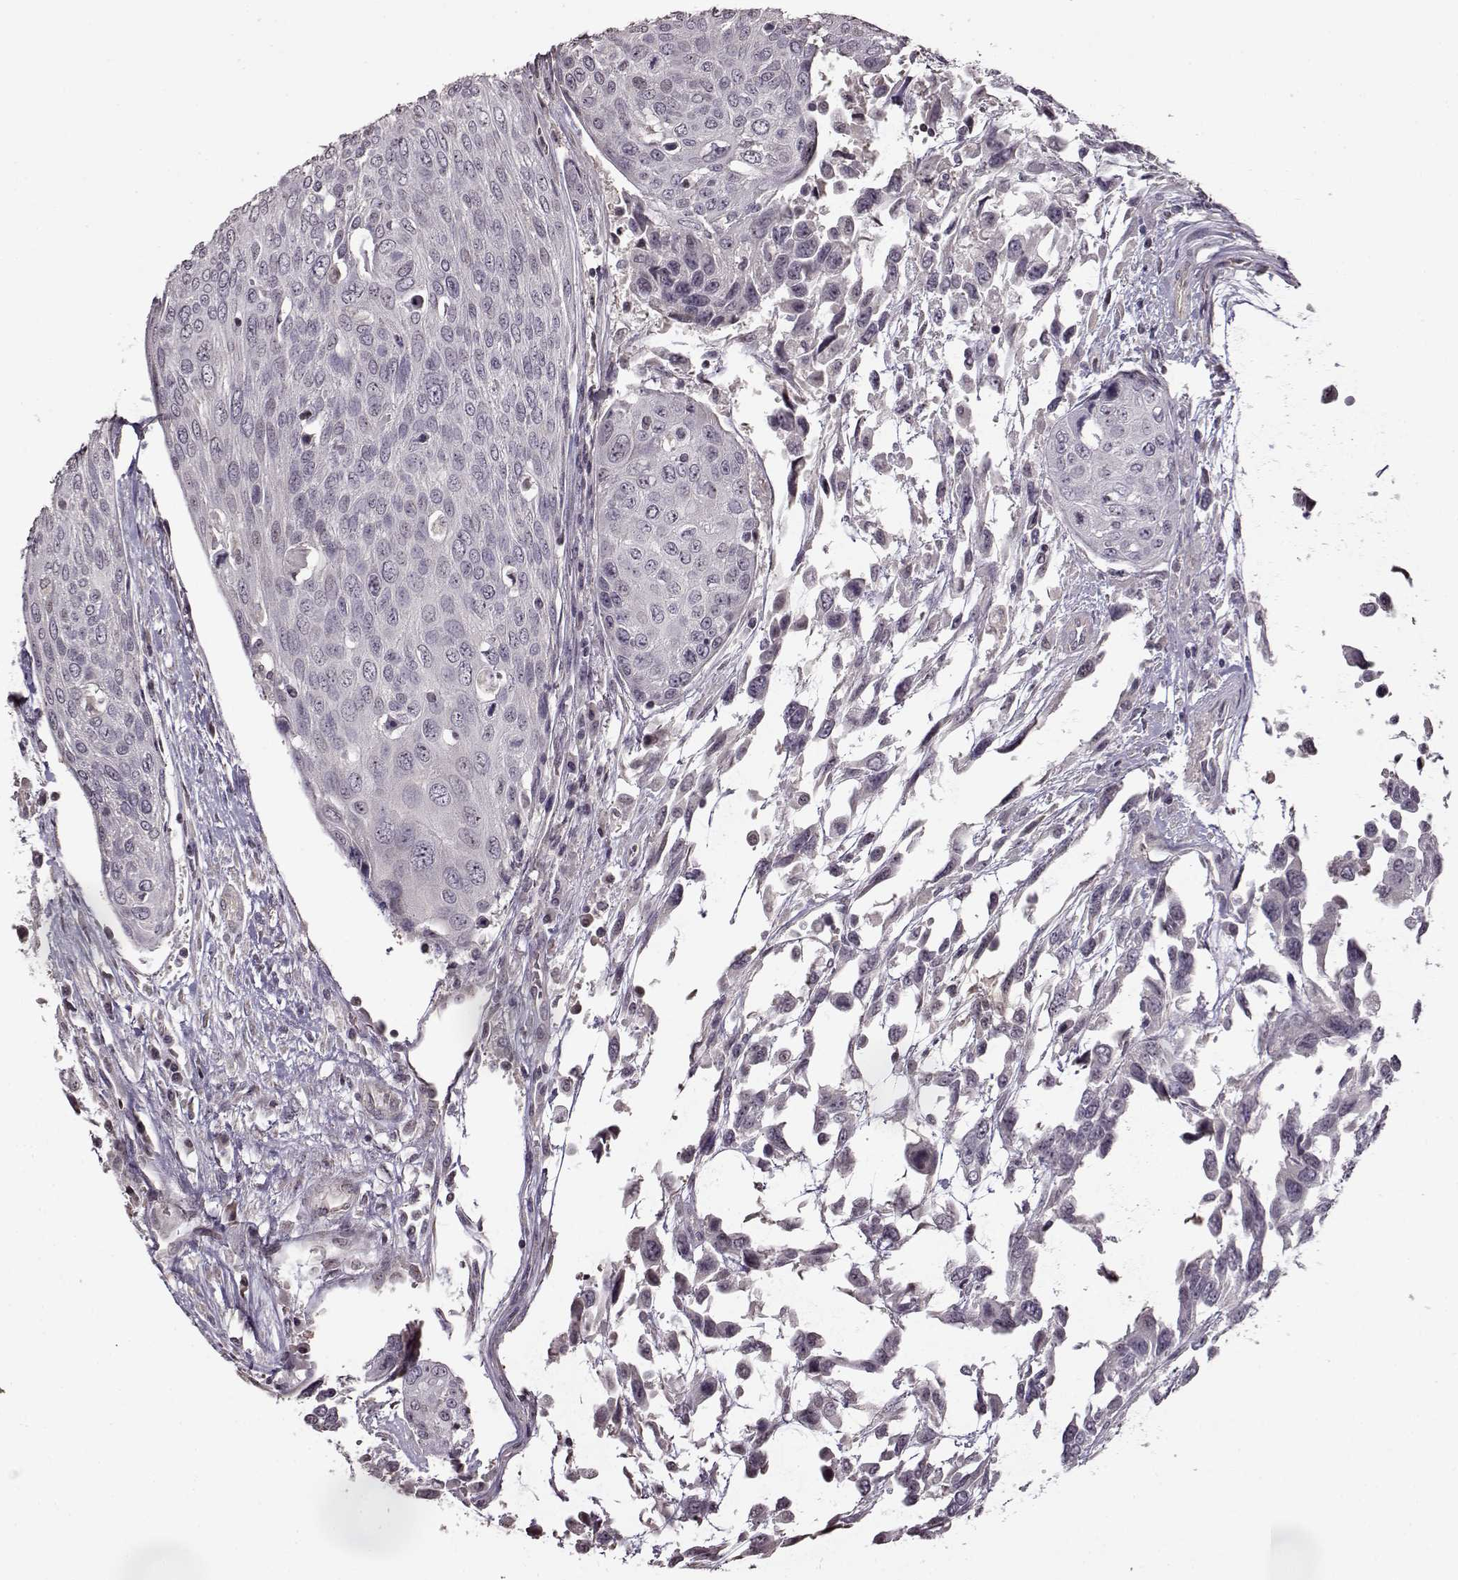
{"staining": {"intensity": "negative", "quantity": "none", "location": "none"}, "tissue": "urothelial cancer", "cell_type": "Tumor cells", "image_type": "cancer", "snomed": [{"axis": "morphology", "description": "Urothelial carcinoma, High grade"}, {"axis": "topography", "description": "Urinary bladder"}], "caption": "Tumor cells show no significant protein staining in high-grade urothelial carcinoma.", "gene": "FSHB", "patient": {"sex": "female", "age": 70}}